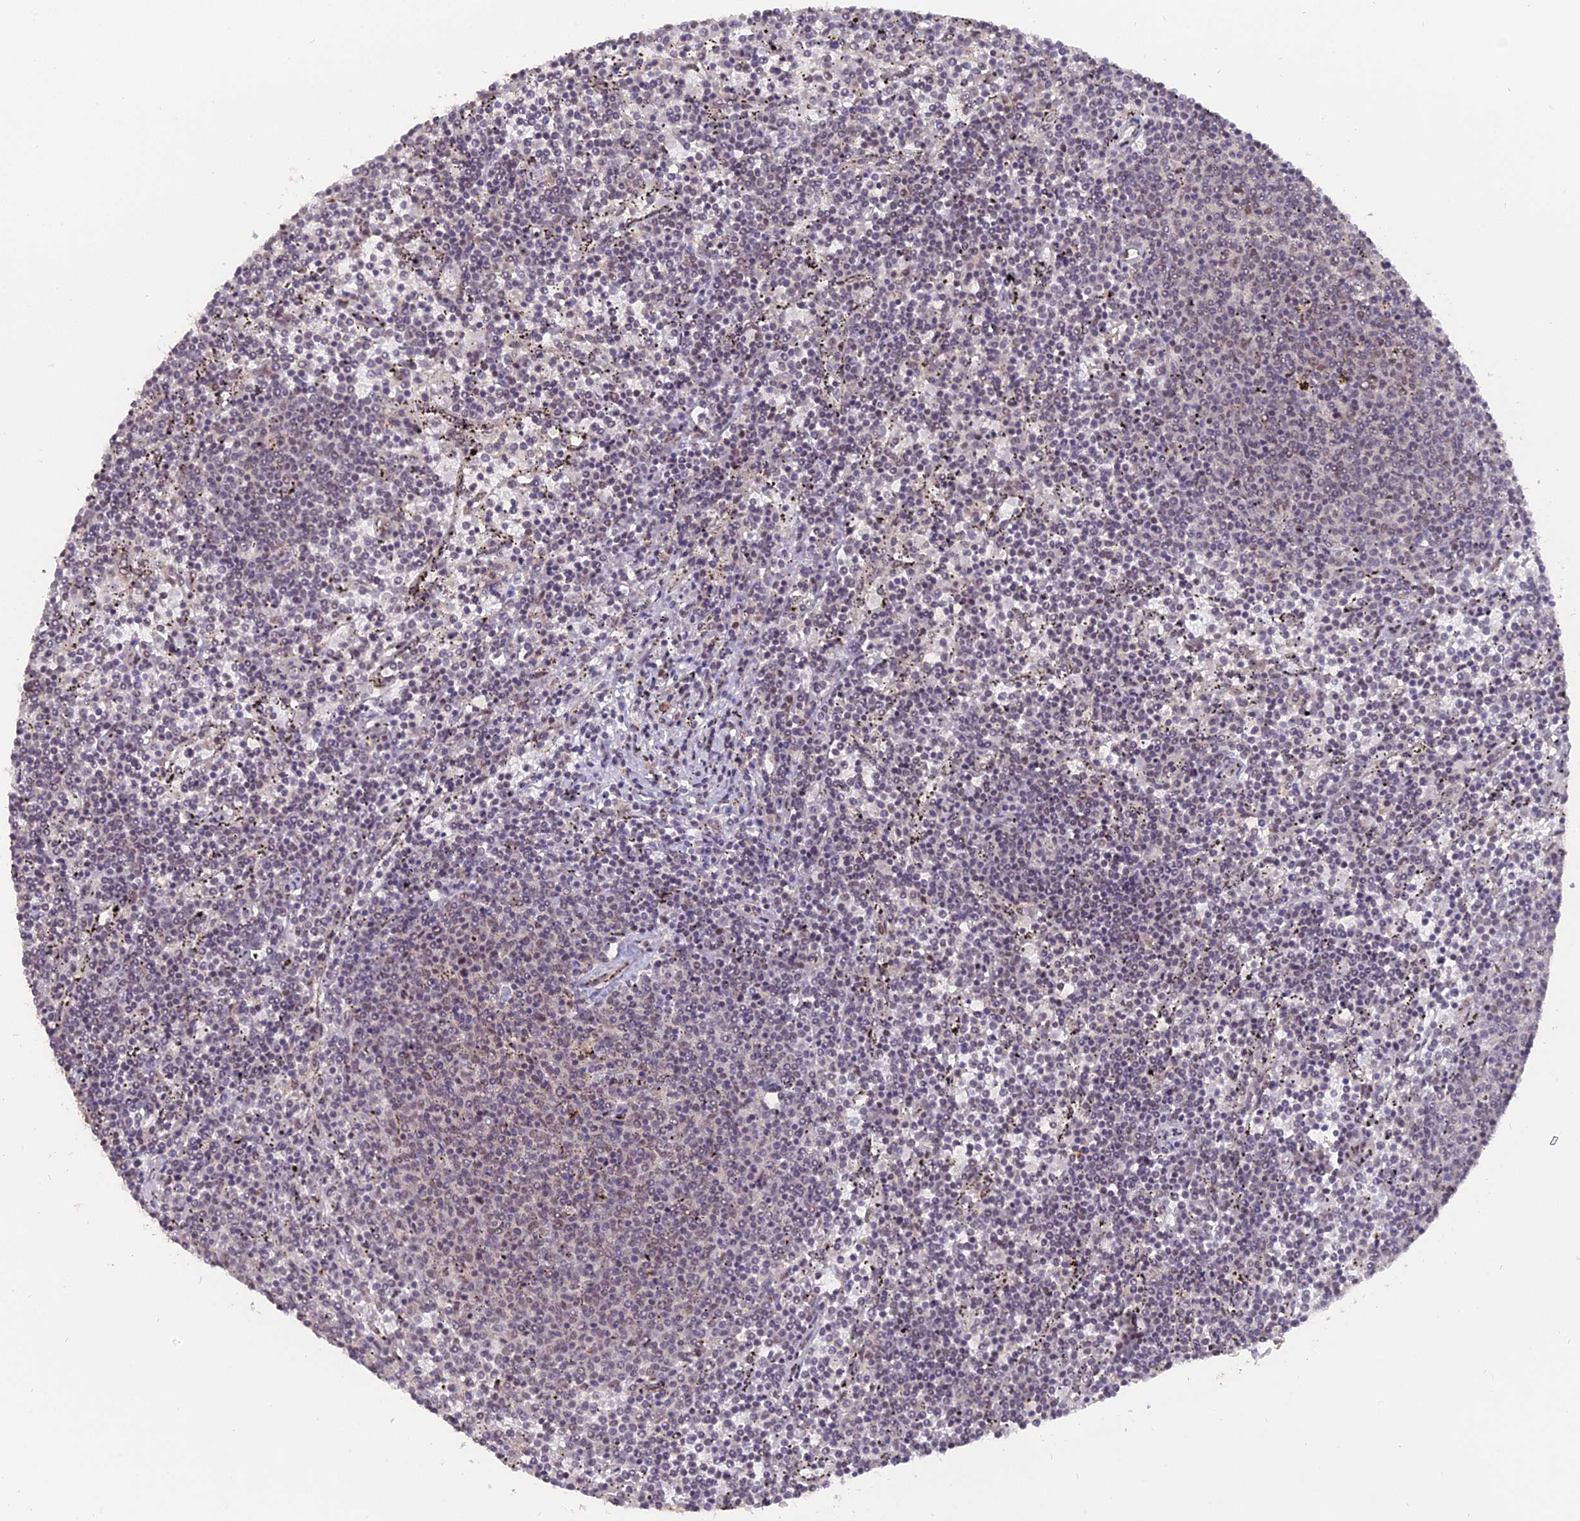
{"staining": {"intensity": "weak", "quantity": "<25%", "location": "nuclear"}, "tissue": "lymphoma", "cell_type": "Tumor cells", "image_type": "cancer", "snomed": [{"axis": "morphology", "description": "Malignant lymphoma, non-Hodgkin's type, Low grade"}, {"axis": "topography", "description": "Spleen"}], "caption": "Immunohistochemistry (IHC) photomicrograph of lymphoma stained for a protein (brown), which exhibits no positivity in tumor cells.", "gene": "NR1H3", "patient": {"sex": "female", "age": 50}}